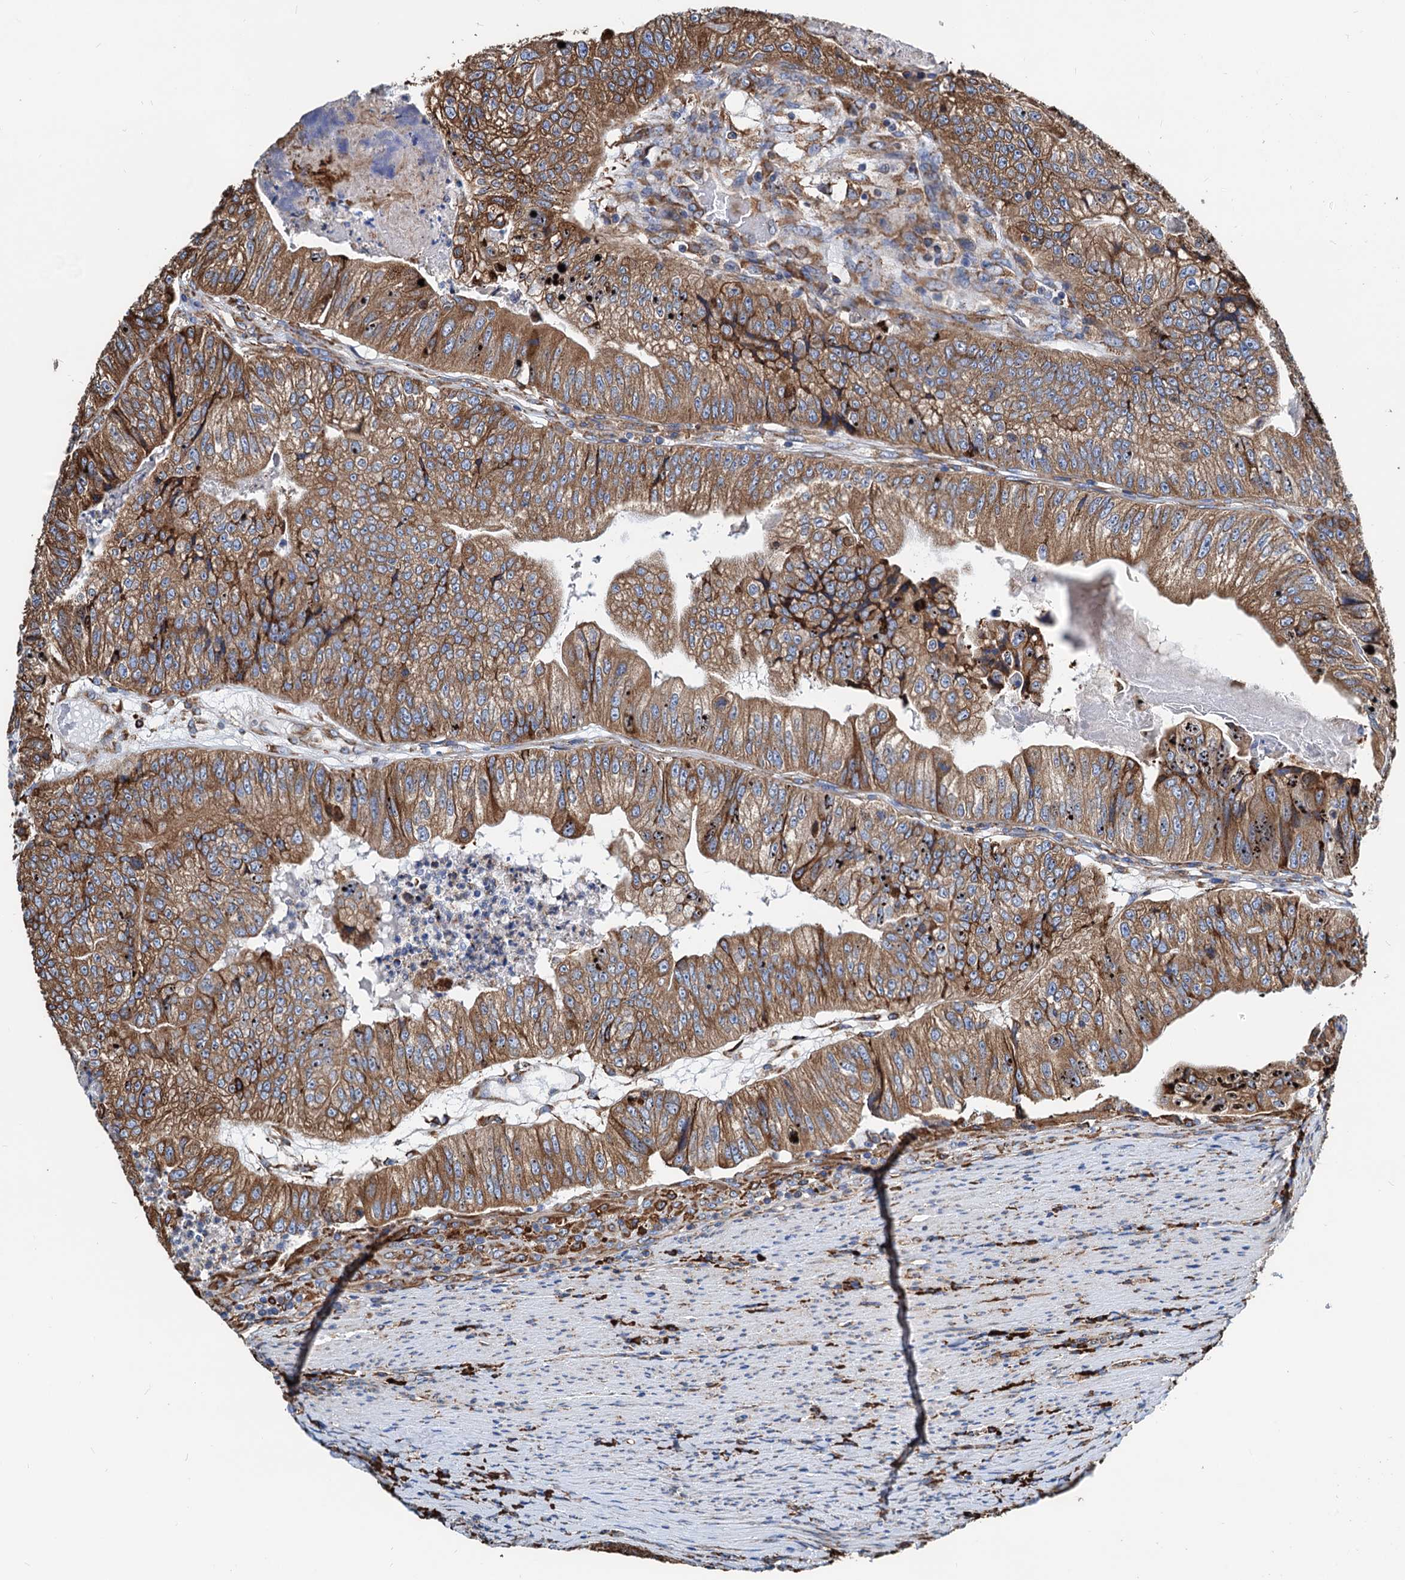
{"staining": {"intensity": "moderate", "quantity": ">75%", "location": "cytoplasmic/membranous"}, "tissue": "colorectal cancer", "cell_type": "Tumor cells", "image_type": "cancer", "snomed": [{"axis": "morphology", "description": "Adenocarcinoma, NOS"}, {"axis": "topography", "description": "Colon"}], "caption": "An IHC histopathology image of tumor tissue is shown. Protein staining in brown labels moderate cytoplasmic/membranous positivity in adenocarcinoma (colorectal) within tumor cells.", "gene": "HSPA5", "patient": {"sex": "female", "age": 67}}